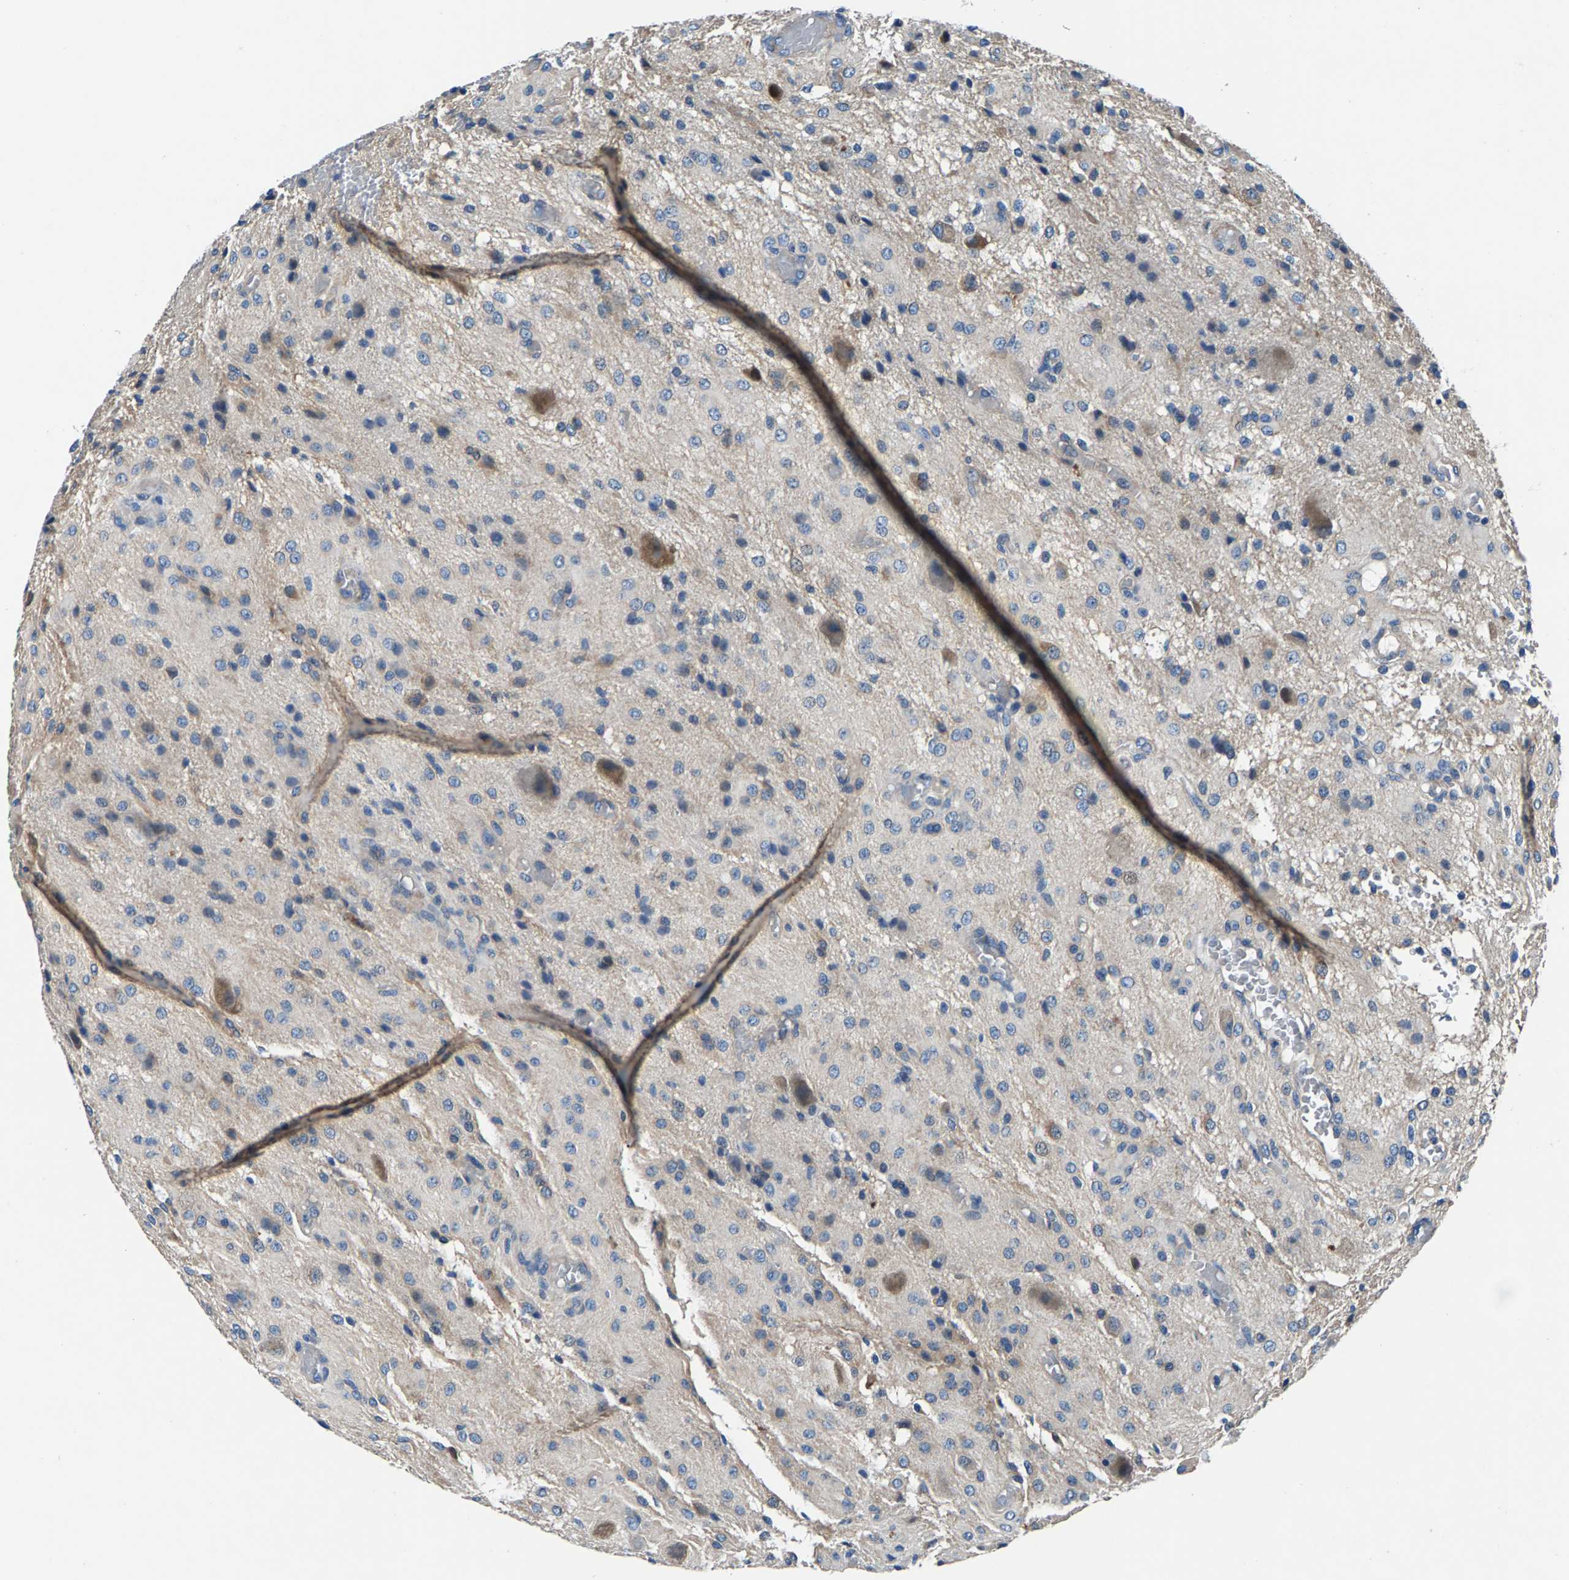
{"staining": {"intensity": "negative", "quantity": "none", "location": "none"}, "tissue": "glioma", "cell_type": "Tumor cells", "image_type": "cancer", "snomed": [{"axis": "morphology", "description": "Glioma, malignant, High grade"}, {"axis": "topography", "description": "Brain"}], "caption": "IHC of human glioma demonstrates no staining in tumor cells. The staining is performed using DAB (3,3'-diaminobenzidine) brown chromogen with nuclei counter-stained in using hematoxylin.", "gene": "CDRT4", "patient": {"sex": "female", "age": 59}}